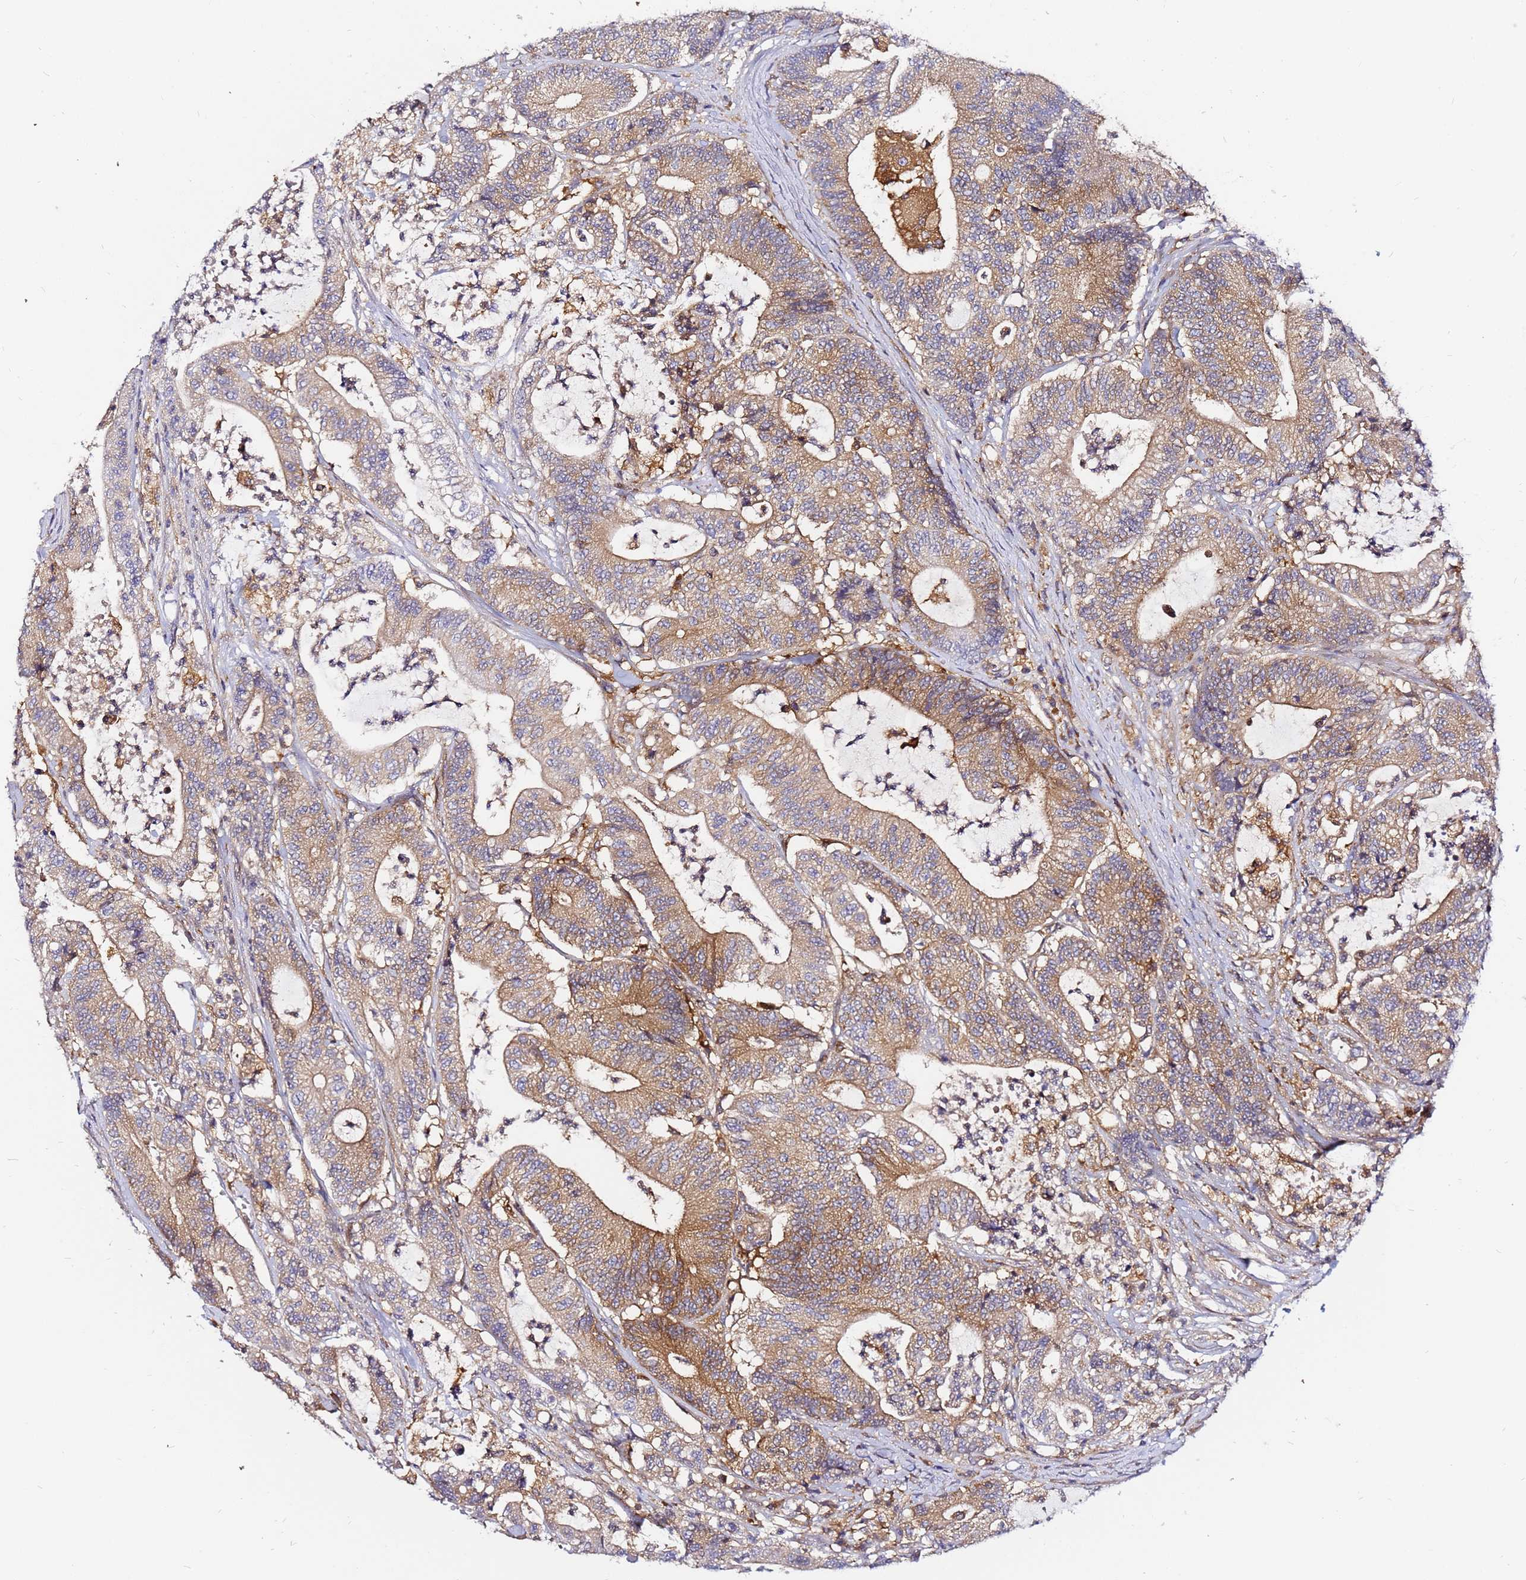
{"staining": {"intensity": "moderate", "quantity": "25%-75%", "location": "cytoplasmic/membranous"}, "tissue": "colorectal cancer", "cell_type": "Tumor cells", "image_type": "cancer", "snomed": [{"axis": "morphology", "description": "Adenocarcinoma, NOS"}, {"axis": "topography", "description": "Colon"}], "caption": "A photomicrograph showing moderate cytoplasmic/membranous staining in approximately 25%-75% of tumor cells in colorectal cancer (adenocarcinoma), as visualized by brown immunohistochemical staining.", "gene": "CHM", "patient": {"sex": "female", "age": 84}}